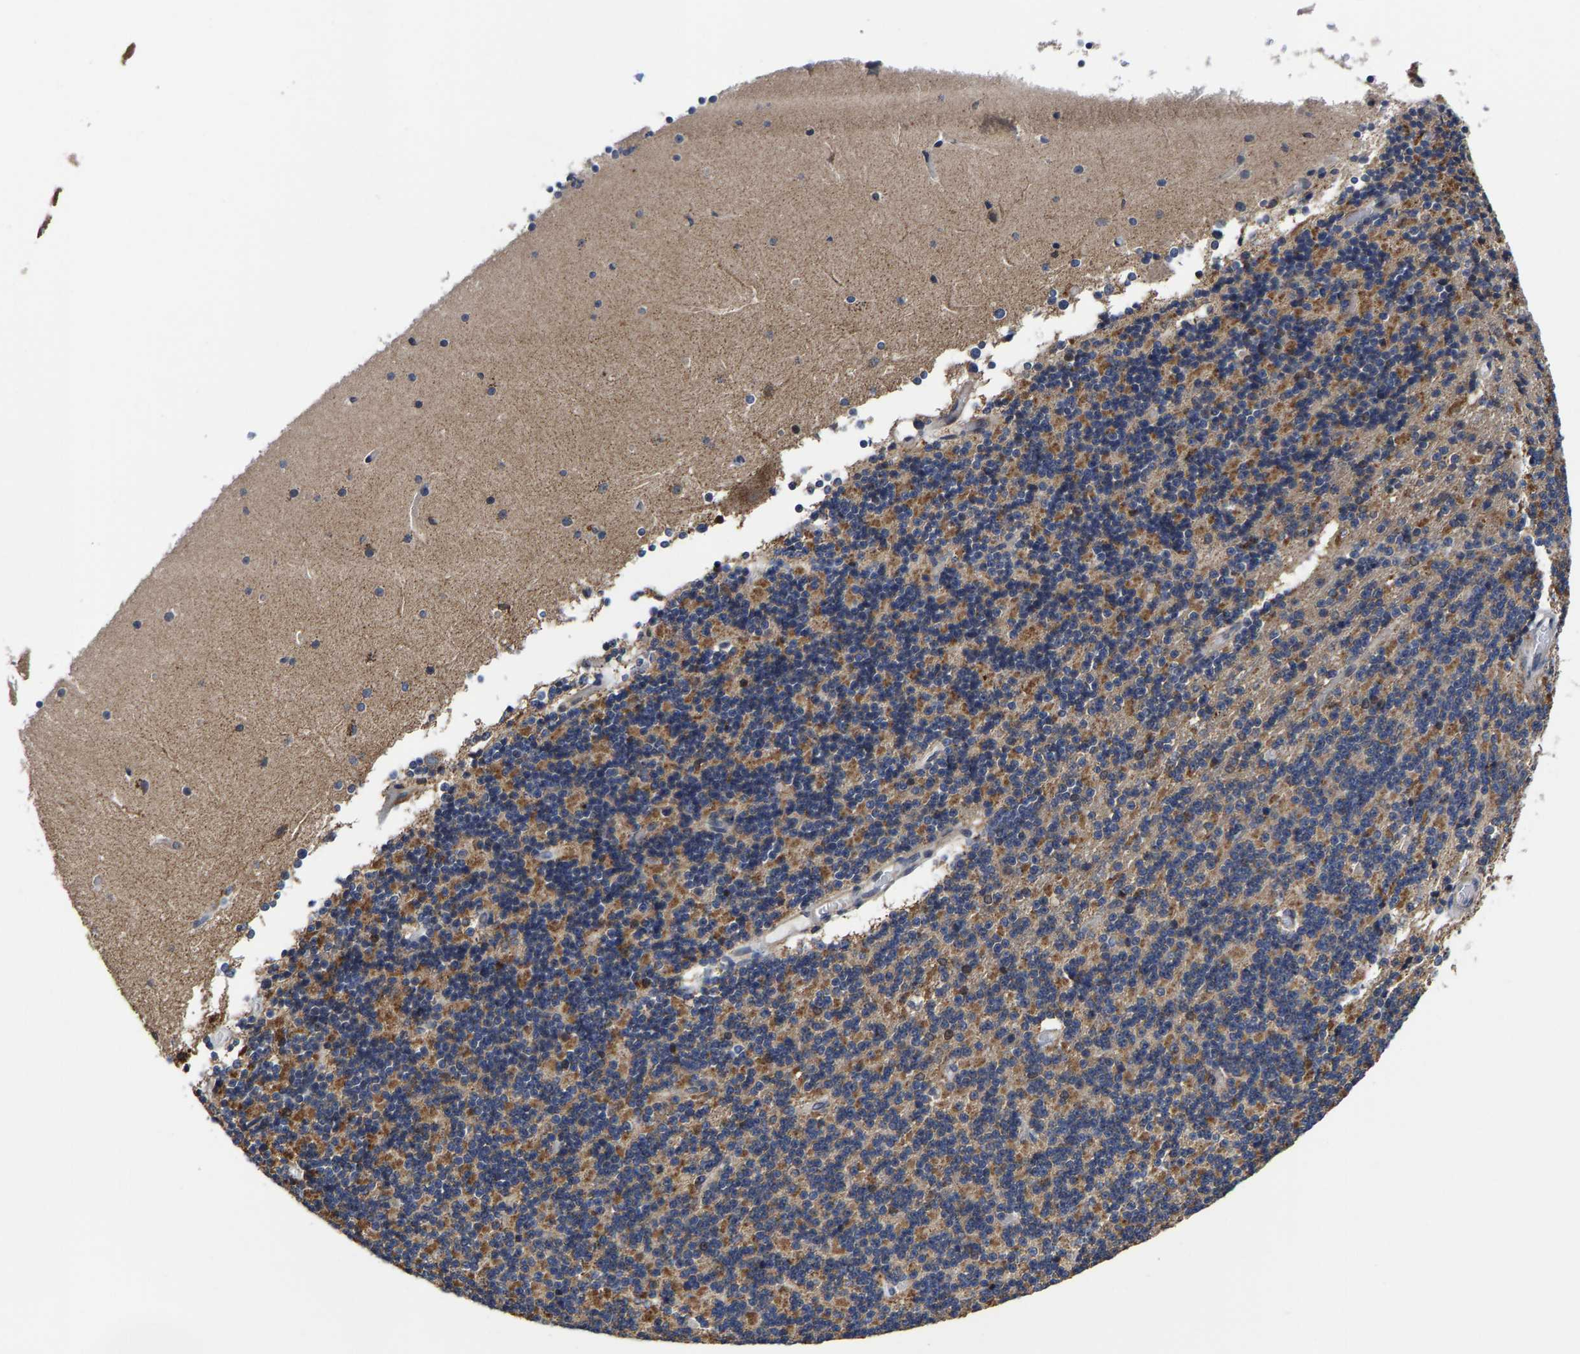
{"staining": {"intensity": "moderate", "quantity": ">75%", "location": "cytoplasmic/membranous"}, "tissue": "cerebellum", "cell_type": "Cells in granular layer", "image_type": "normal", "snomed": [{"axis": "morphology", "description": "Normal tissue, NOS"}, {"axis": "topography", "description": "Cerebellum"}], "caption": "Protein staining shows moderate cytoplasmic/membranous positivity in approximately >75% of cells in granular layer in unremarkable cerebellum. (IHC, brightfield microscopy, high magnification).", "gene": "PFKFB3", "patient": {"sex": "female", "age": 19}}